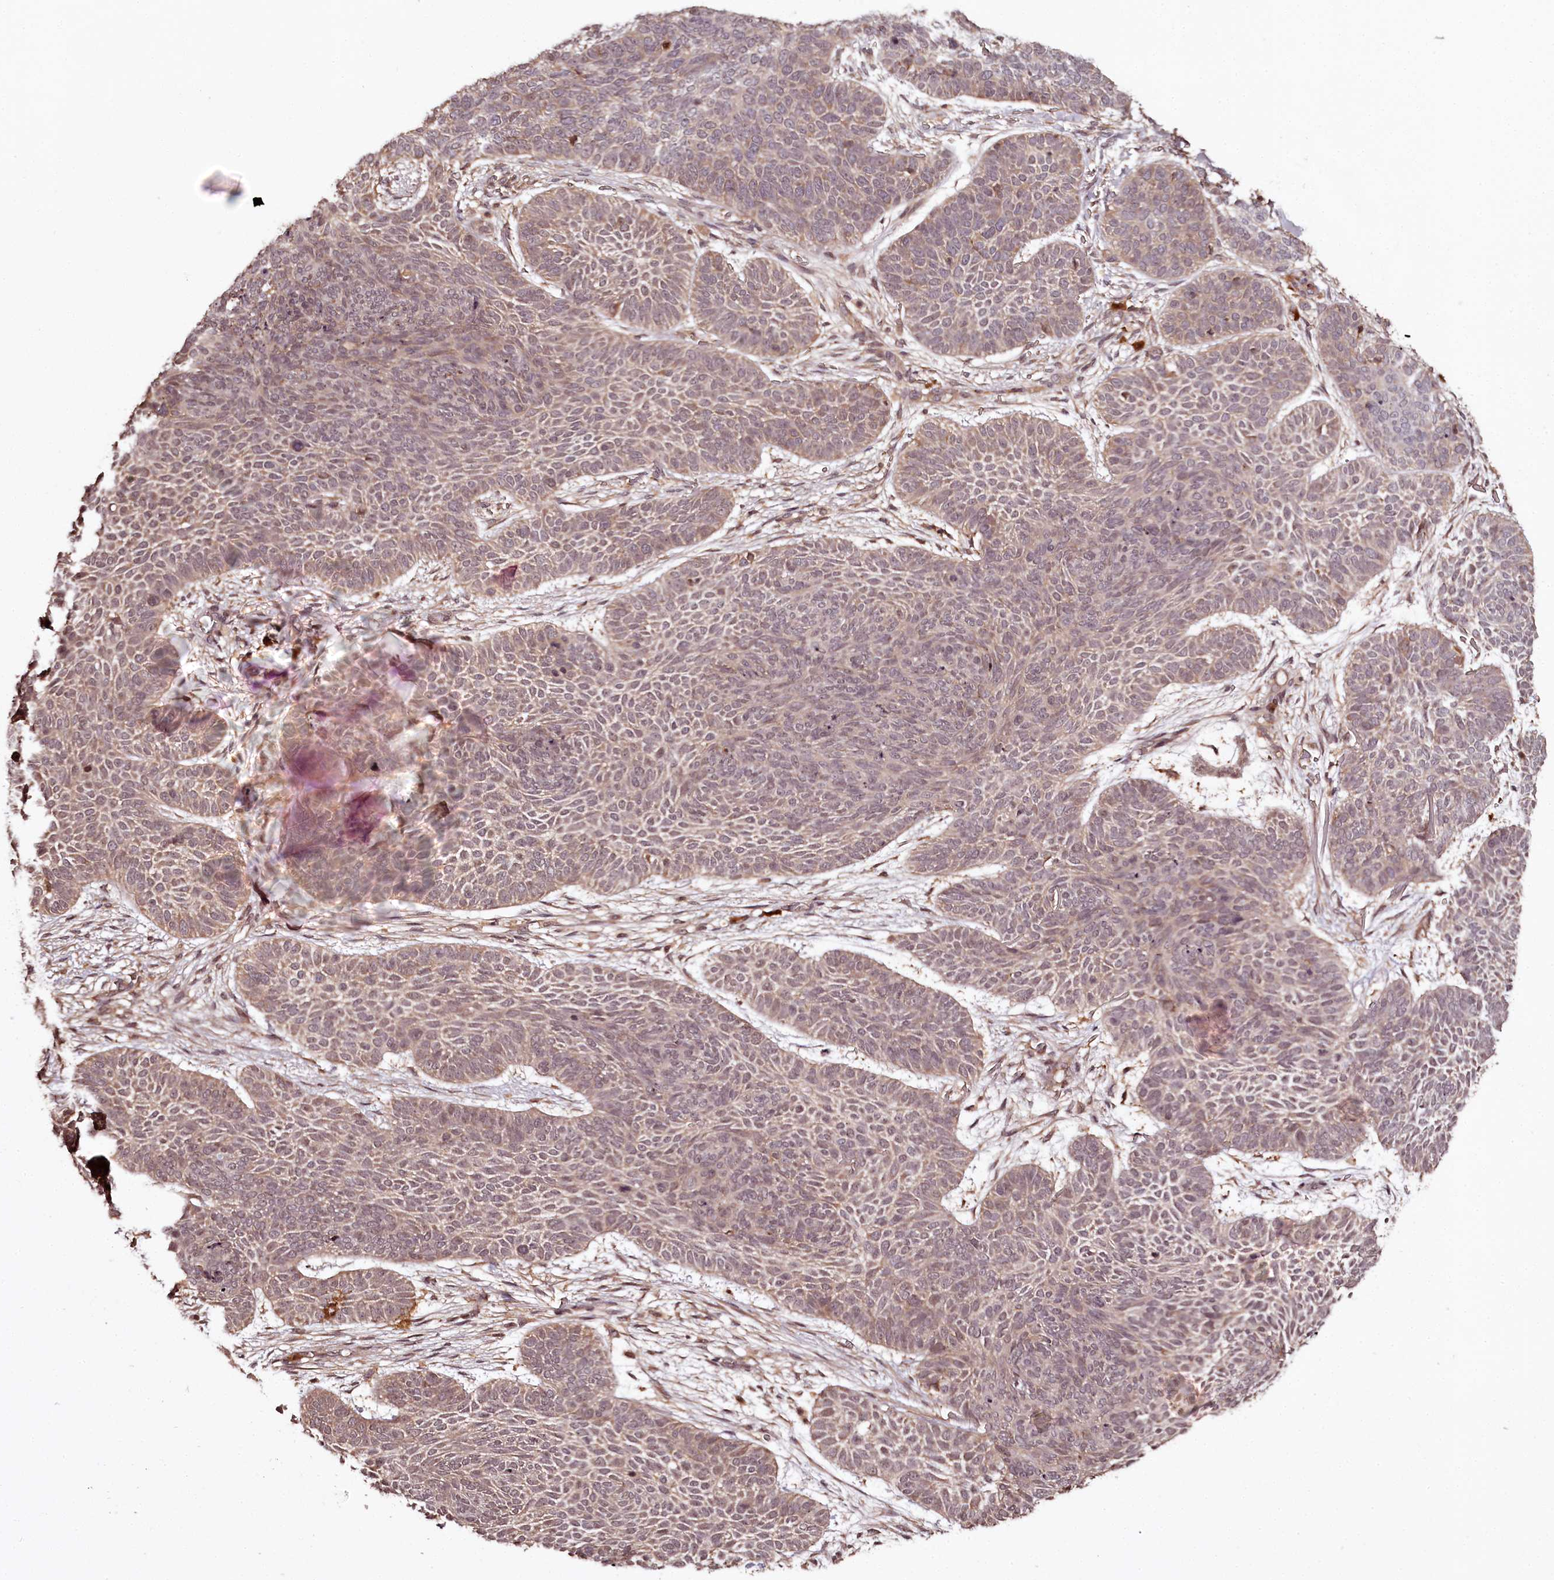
{"staining": {"intensity": "weak", "quantity": "25%-75%", "location": "cytoplasmic/membranous"}, "tissue": "skin cancer", "cell_type": "Tumor cells", "image_type": "cancer", "snomed": [{"axis": "morphology", "description": "Basal cell carcinoma"}, {"axis": "topography", "description": "Skin"}], "caption": "Protein staining by IHC demonstrates weak cytoplasmic/membranous positivity in approximately 25%-75% of tumor cells in basal cell carcinoma (skin).", "gene": "TTC12", "patient": {"sex": "male", "age": 85}}